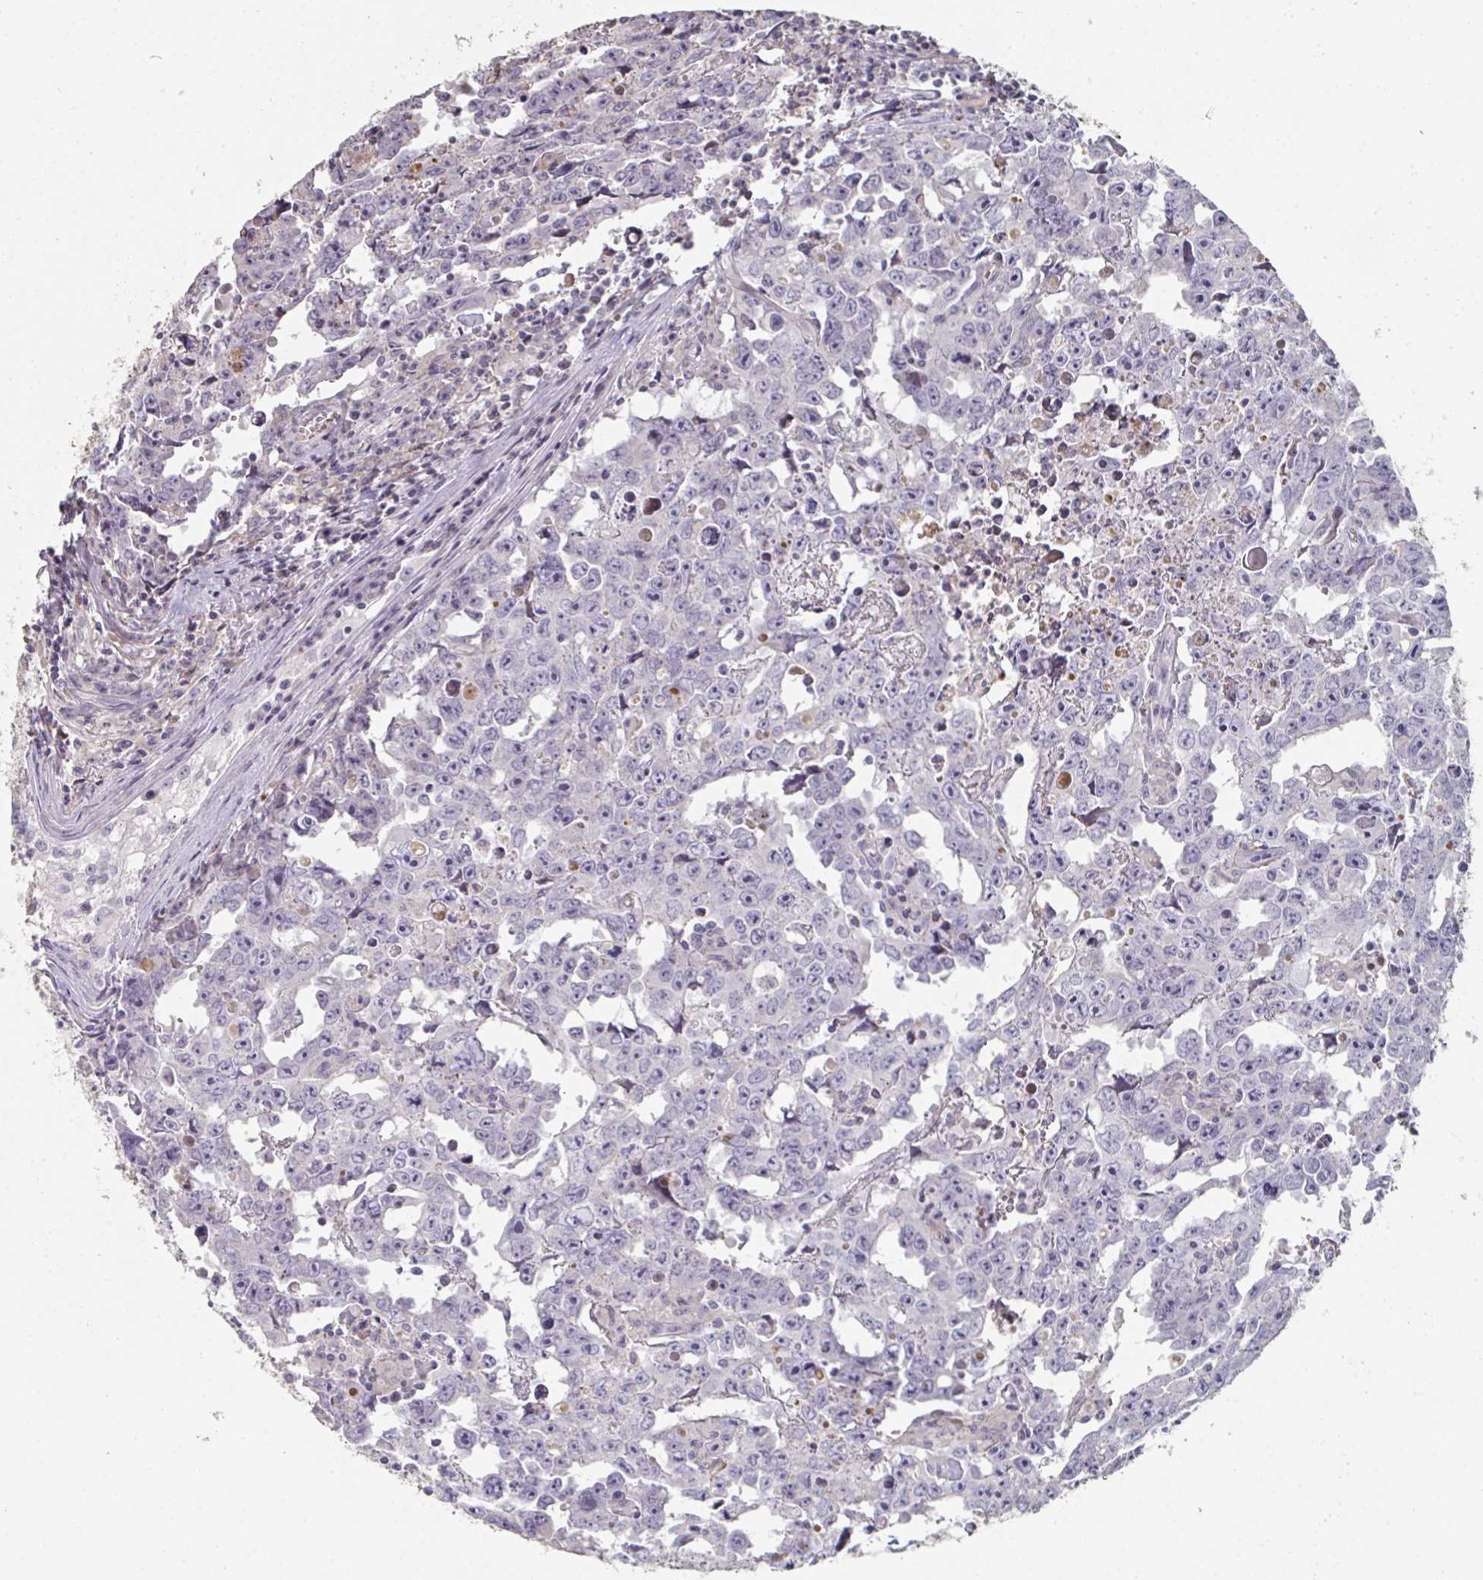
{"staining": {"intensity": "negative", "quantity": "none", "location": "none"}, "tissue": "testis cancer", "cell_type": "Tumor cells", "image_type": "cancer", "snomed": [{"axis": "morphology", "description": "Carcinoma, Embryonal, NOS"}, {"axis": "topography", "description": "Testis"}], "caption": "A high-resolution photomicrograph shows IHC staining of testis embryonal carcinoma, which reveals no significant positivity in tumor cells.", "gene": "A1CF", "patient": {"sex": "male", "age": 22}}